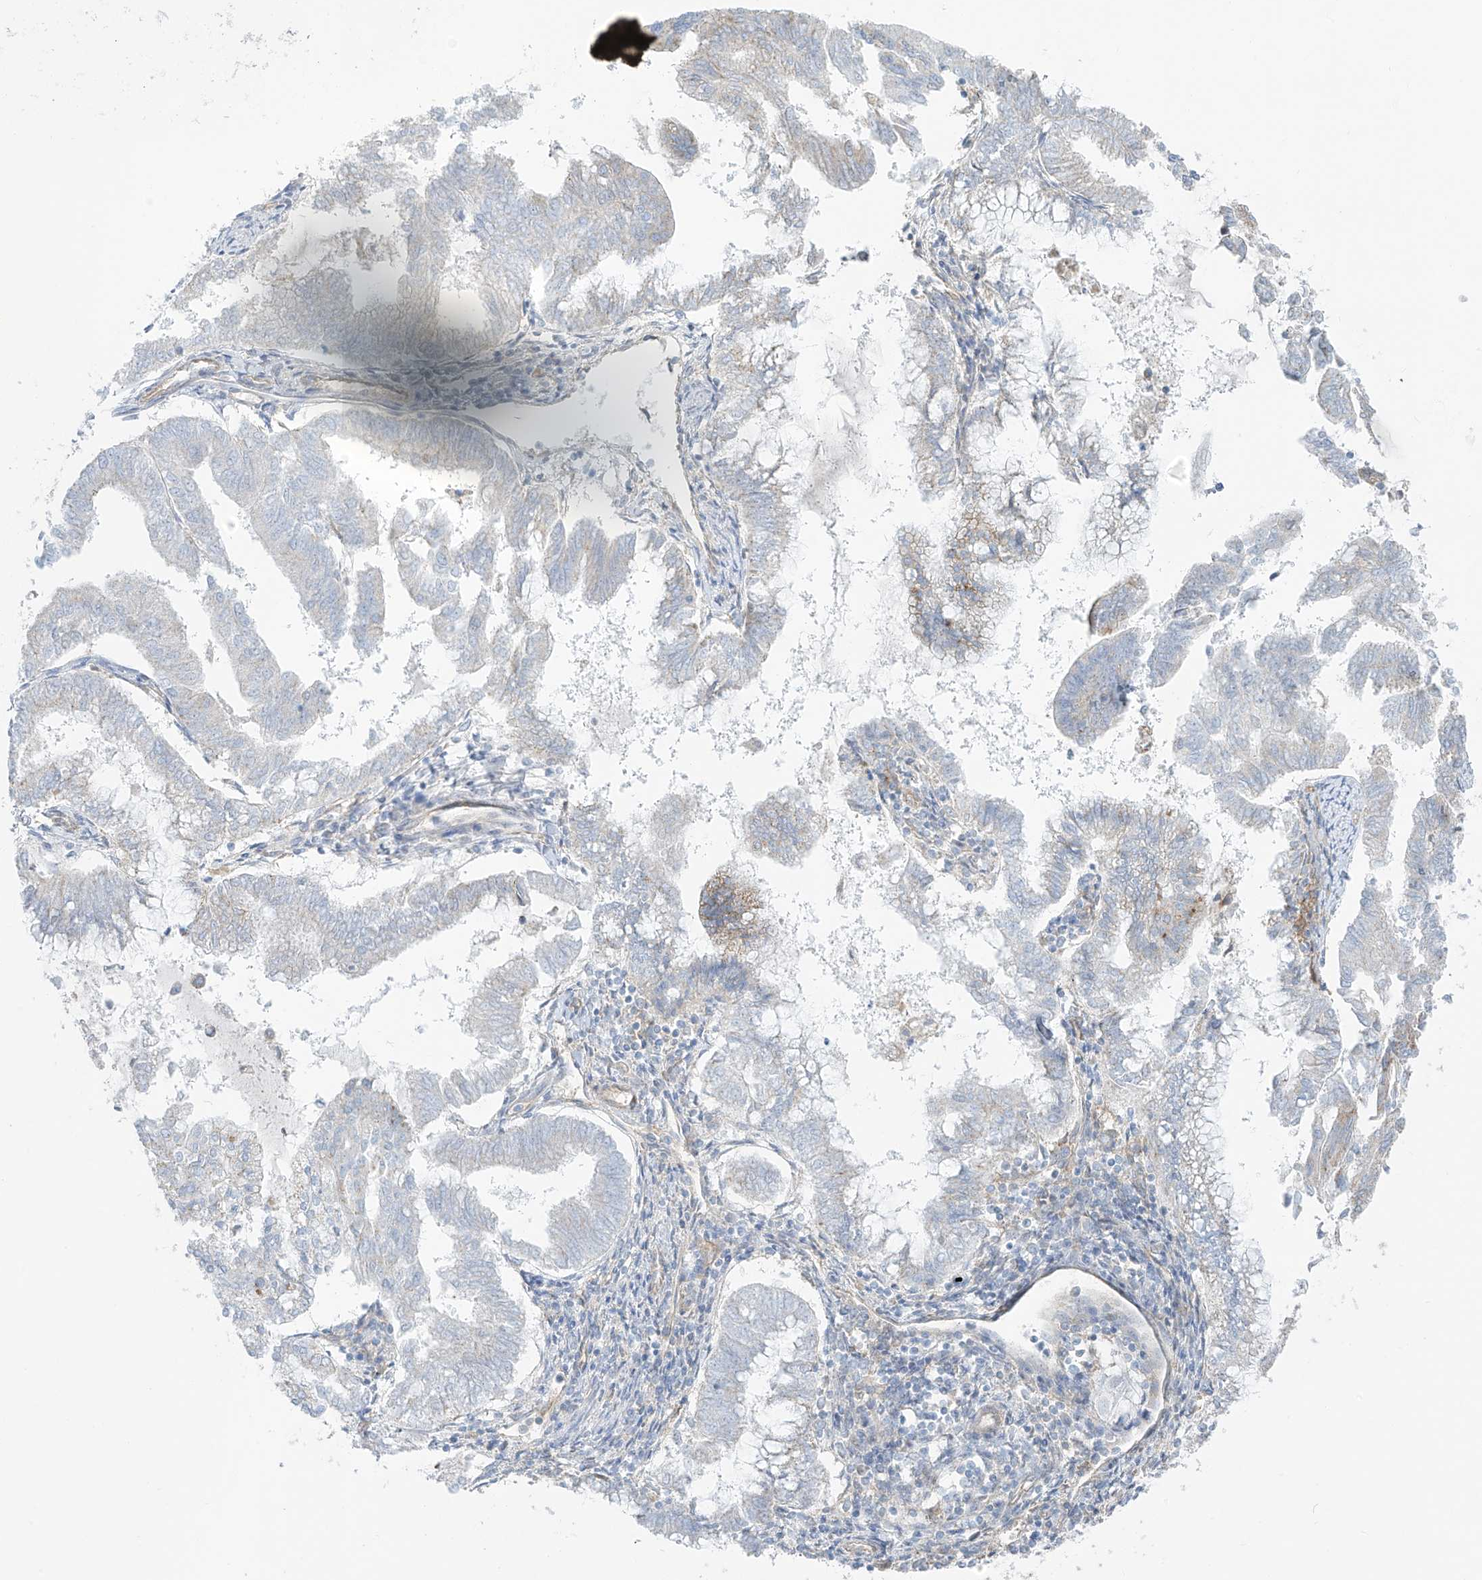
{"staining": {"intensity": "negative", "quantity": "none", "location": "none"}, "tissue": "endometrial cancer", "cell_type": "Tumor cells", "image_type": "cancer", "snomed": [{"axis": "morphology", "description": "Adenocarcinoma, NOS"}, {"axis": "topography", "description": "Endometrium"}], "caption": "This photomicrograph is of endometrial cancer (adenocarcinoma) stained with IHC to label a protein in brown with the nuclei are counter-stained blue. There is no staining in tumor cells. (Immunohistochemistry, brightfield microscopy, high magnification).", "gene": "VAMP5", "patient": {"sex": "female", "age": 79}}